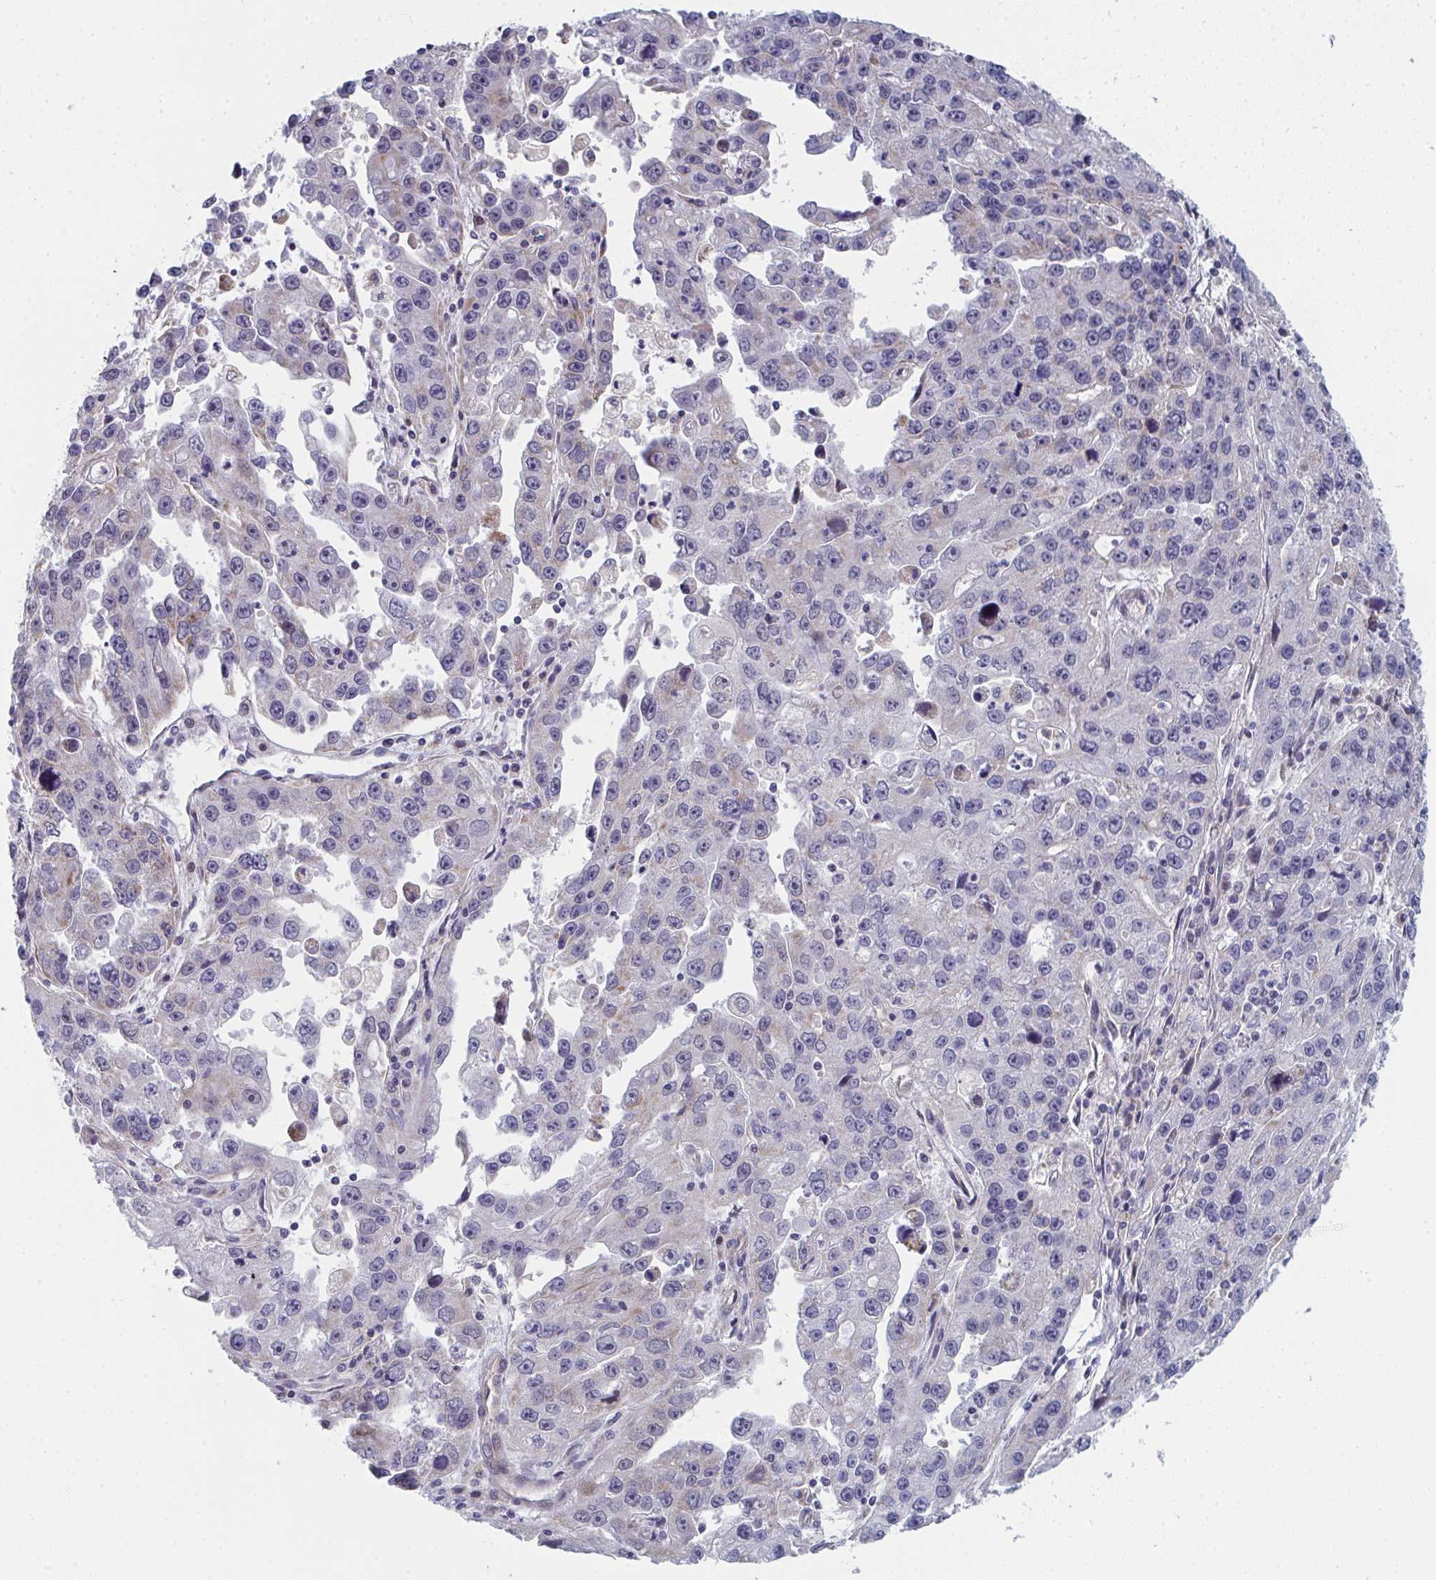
{"staining": {"intensity": "strong", "quantity": "<25%", "location": "cytoplasmic/membranous"}, "tissue": "endometrial cancer", "cell_type": "Tumor cells", "image_type": "cancer", "snomed": [{"axis": "morphology", "description": "Adenocarcinoma, NOS"}, {"axis": "topography", "description": "Uterus"}], "caption": "About <25% of tumor cells in endometrial cancer reveal strong cytoplasmic/membranous protein staining as visualized by brown immunohistochemical staining.", "gene": "VWDE", "patient": {"sex": "female", "age": 62}}